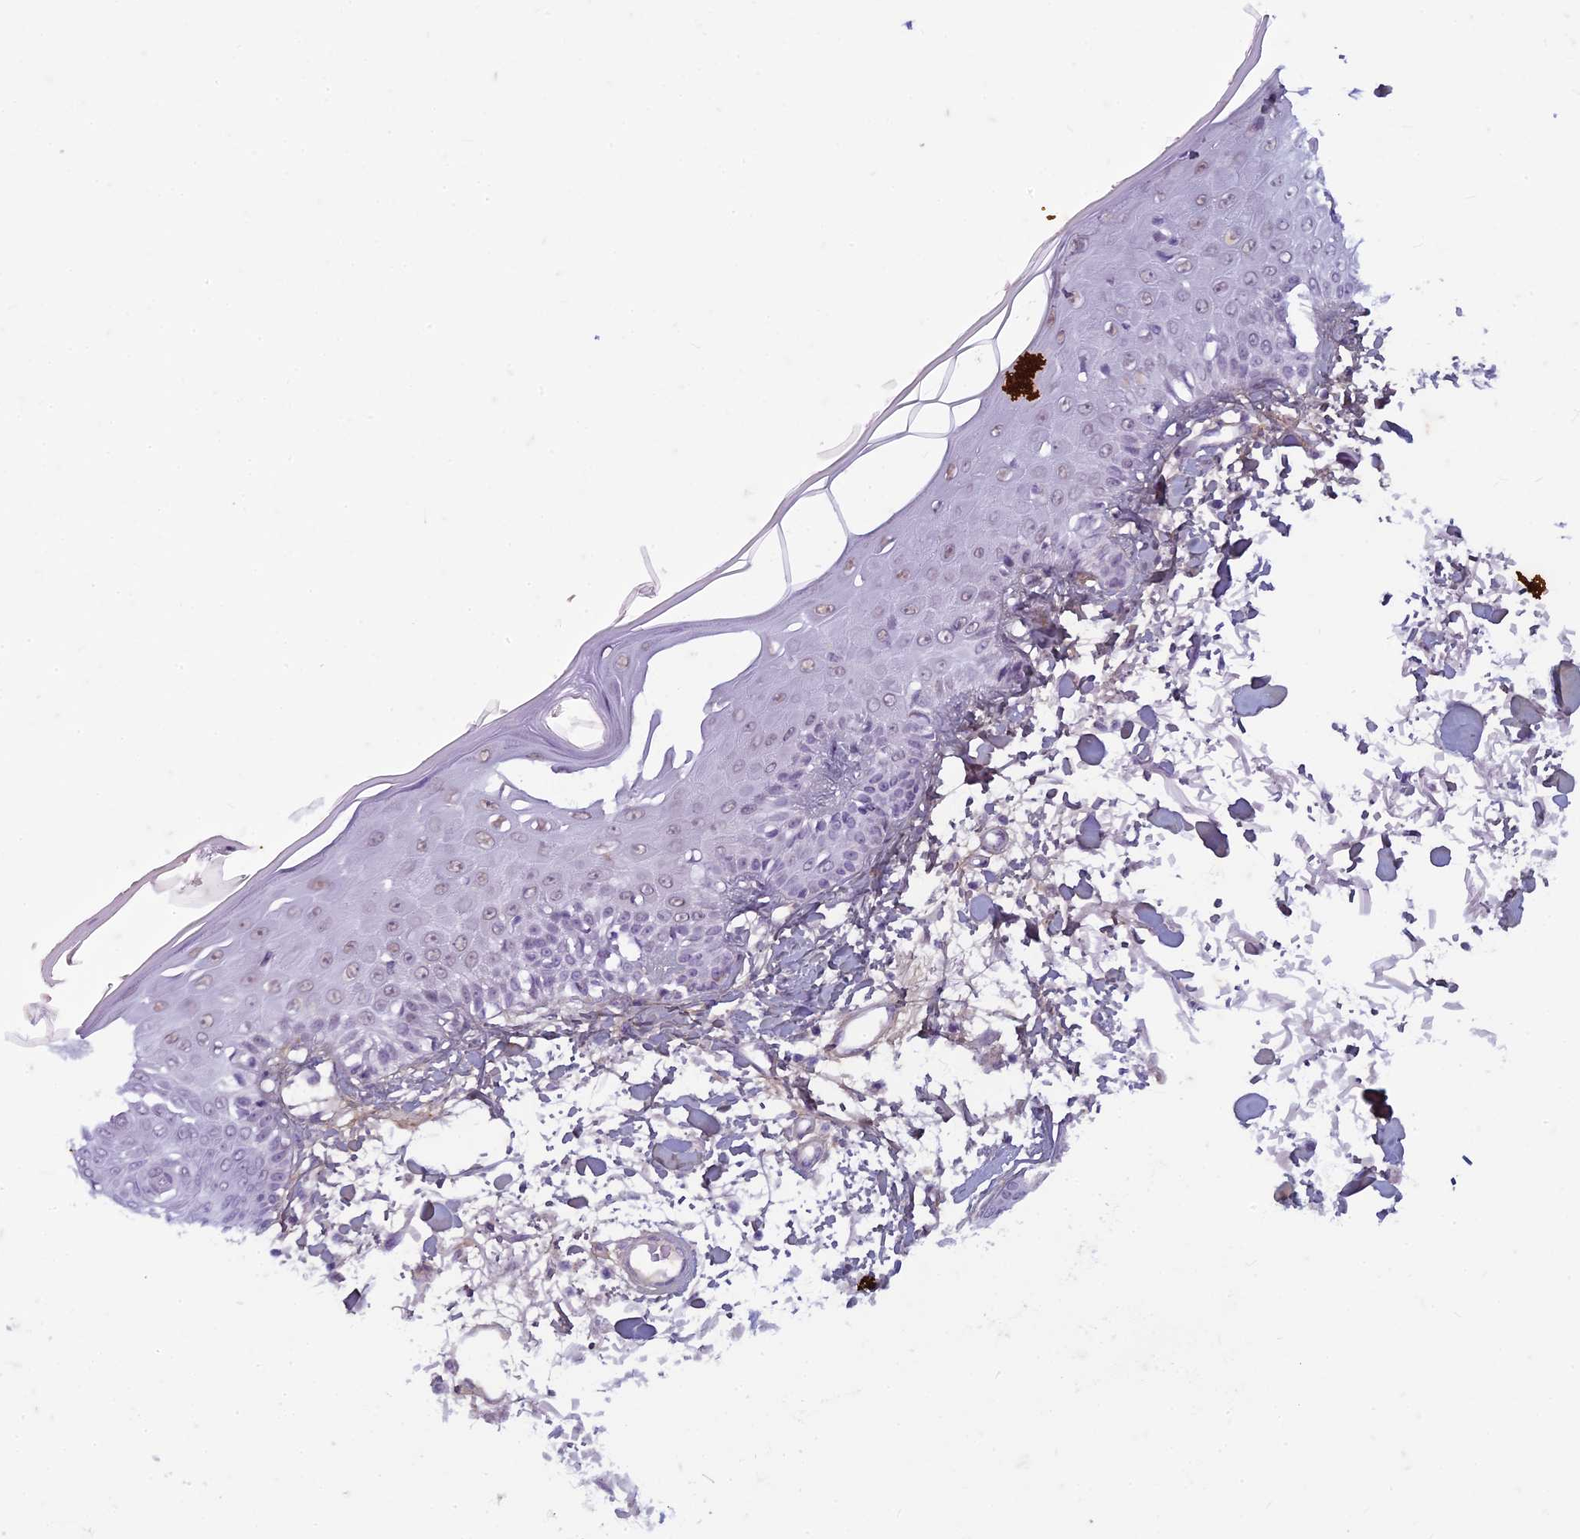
{"staining": {"intensity": "negative", "quantity": "none", "location": "none"}, "tissue": "skin", "cell_type": "Fibroblasts", "image_type": "normal", "snomed": [{"axis": "morphology", "description": "Normal tissue, NOS"}, {"axis": "morphology", "description": "Squamous cell carcinoma, NOS"}, {"axis": "topography", "description": "Skin"}, {"axis": "topography", "description": "Peripheral nerve tissue"}], "caption": "A histopathology image of skin stained for a protein displays no brown staining in fibroblasts. (Brightfield microscopy of DAB IHC at high magnification).", "gene": "PABPN1L", "patient": {"sex": "male", "age": 83}}